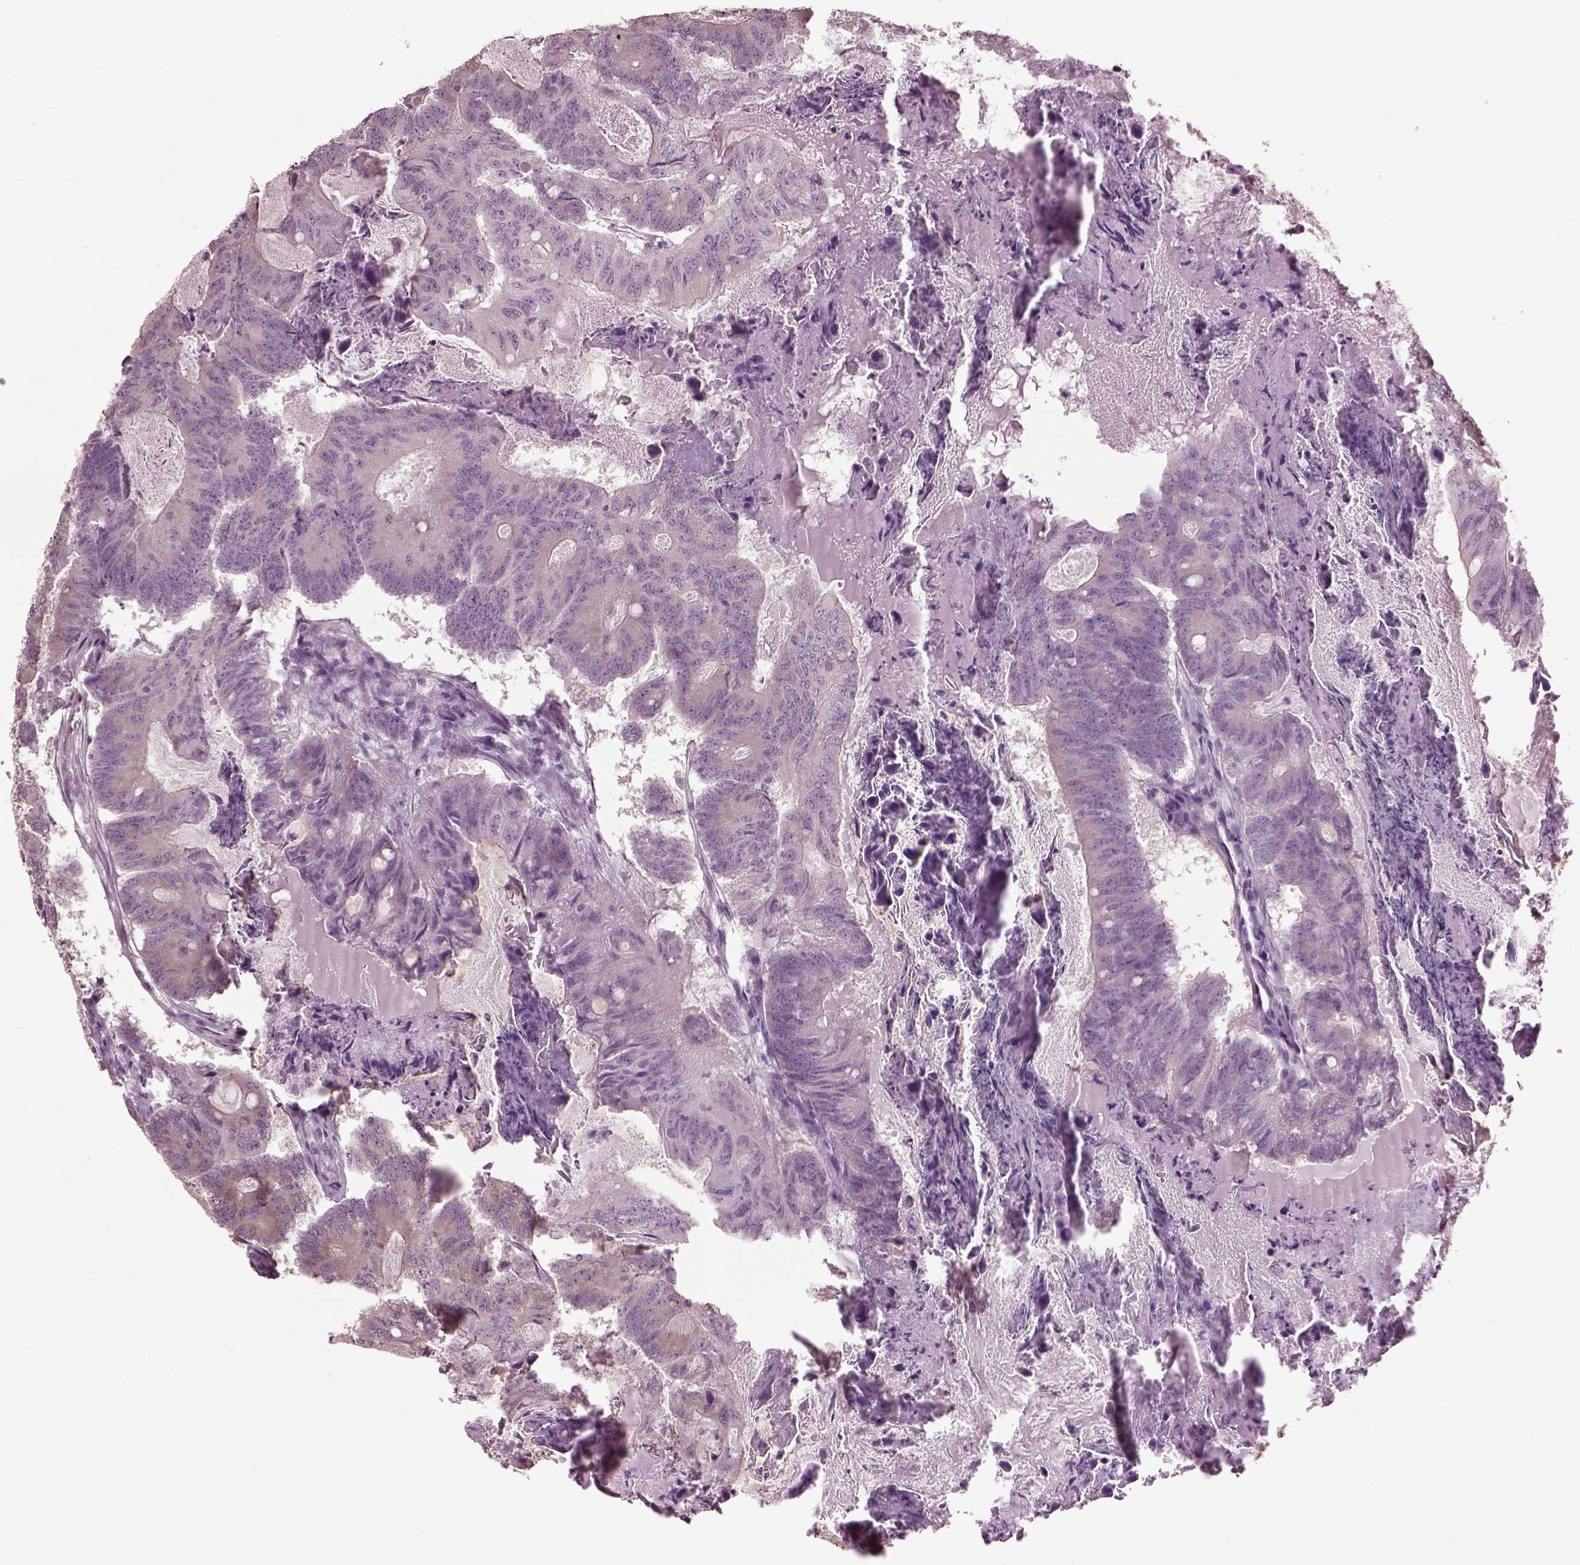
{"staining": {"intensity": "weak", "quantity": "25%-75%", "location": "cytoplasmic/membranous"}, "tissue": "colorectal cancer", "cell_type": "Tumor cells", "image_type": "cancer", "snomed": [{"axis": "morphology", "description": "Adenocarcinoma, NOS"}, {"axis": "topography", "description": "Colon"}], "caption": "Immunohistochemical staining of adenocarcinoma (colorectal) displays low levels of weak cytoplasmic/membranous protein staining in approximately 25%-75% of tumor cells.", "gene": "CABP5", "patient": {"sex": "female", "age": 70}}